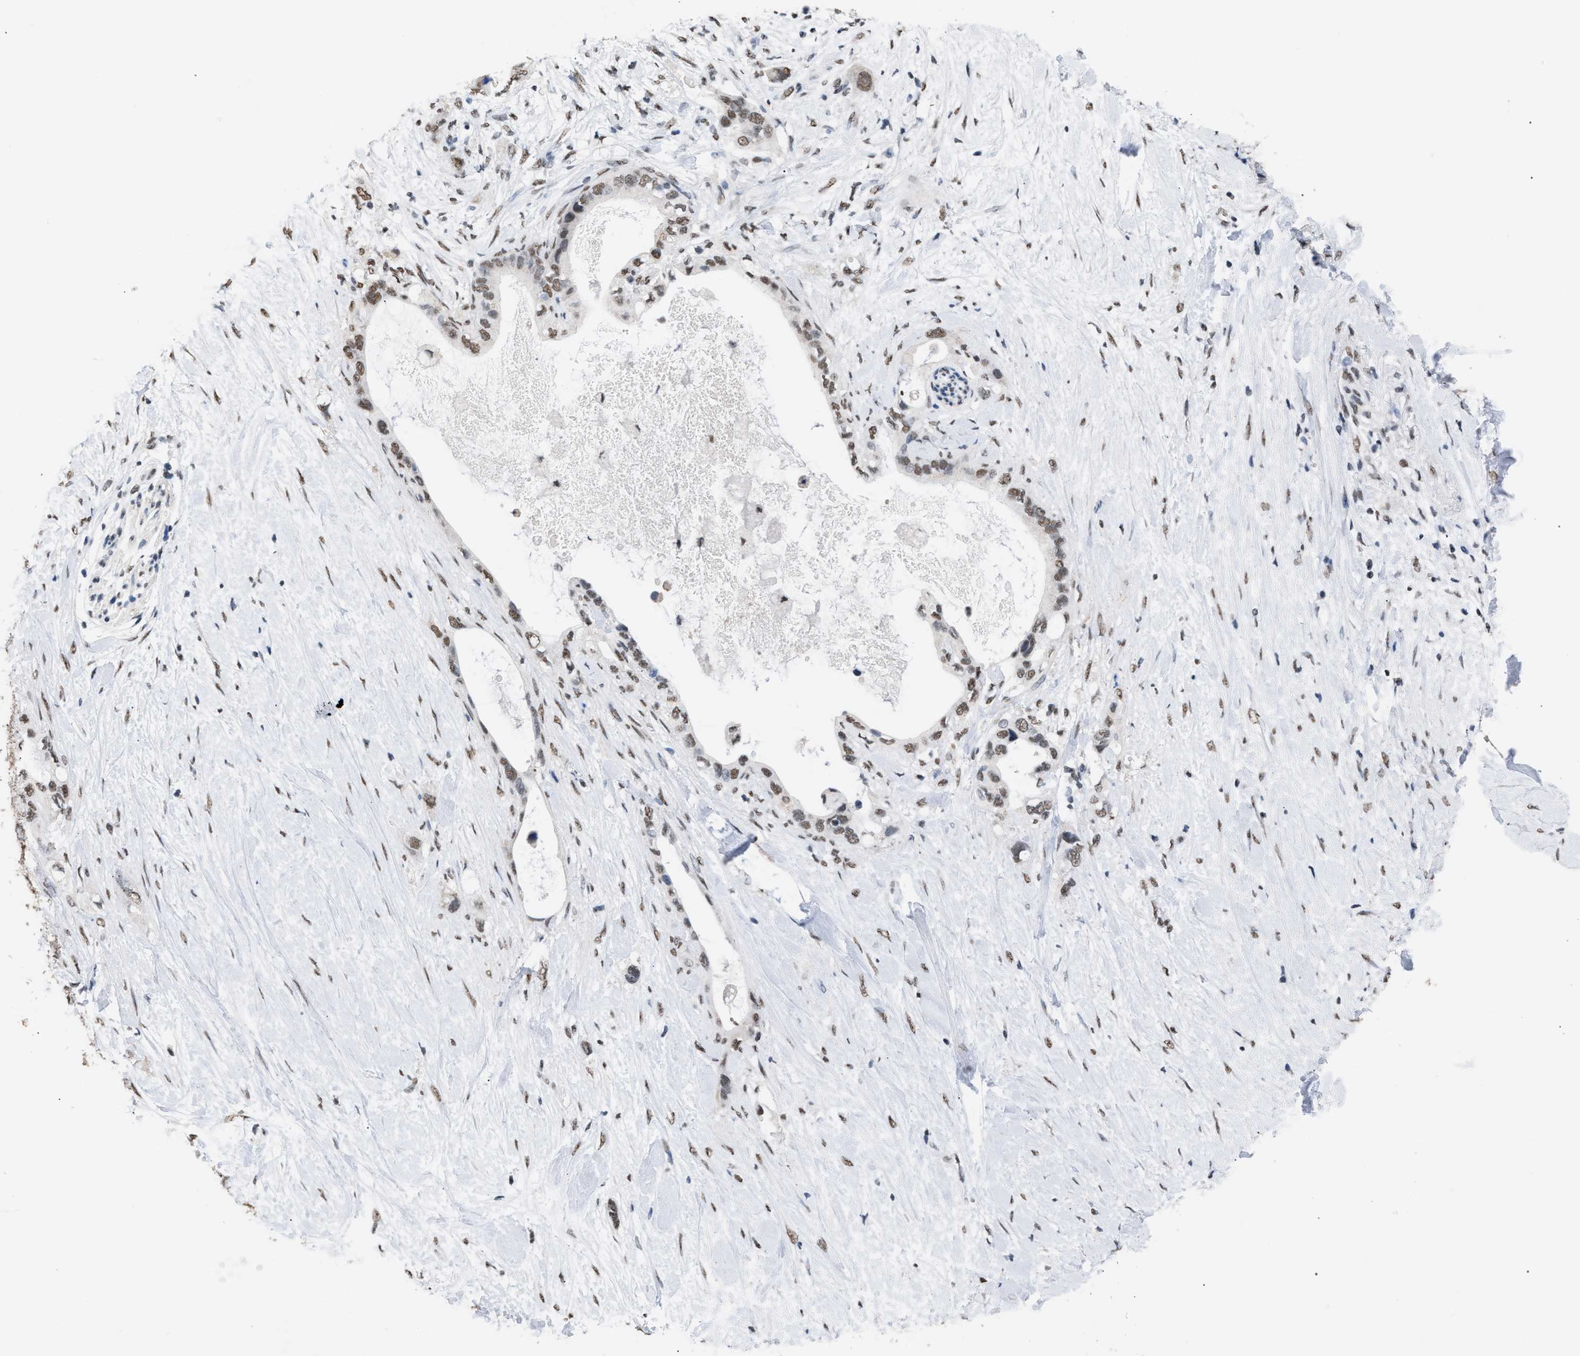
{"staining": {"intensity": "moderate", "quantity": ">75%", "location": "nuclear"}, "tissue": "pancreatic cancer", "cell_type": "Tumor cells", "image_type": "cancer", "snomed": [{"axis": "morphology", "description": "Adenocarcinoma, NOS"}, {"axis": "topography", "description": "Pancreas"}], "caption": "Immunohistochemical staining of adenocarcinoma (pancreatic) displays medium levels of moderate nuclear staining in about >75% of tumor cells.", "gene": "CCAR2", "patient": {"sex": "female", "age": 56}}